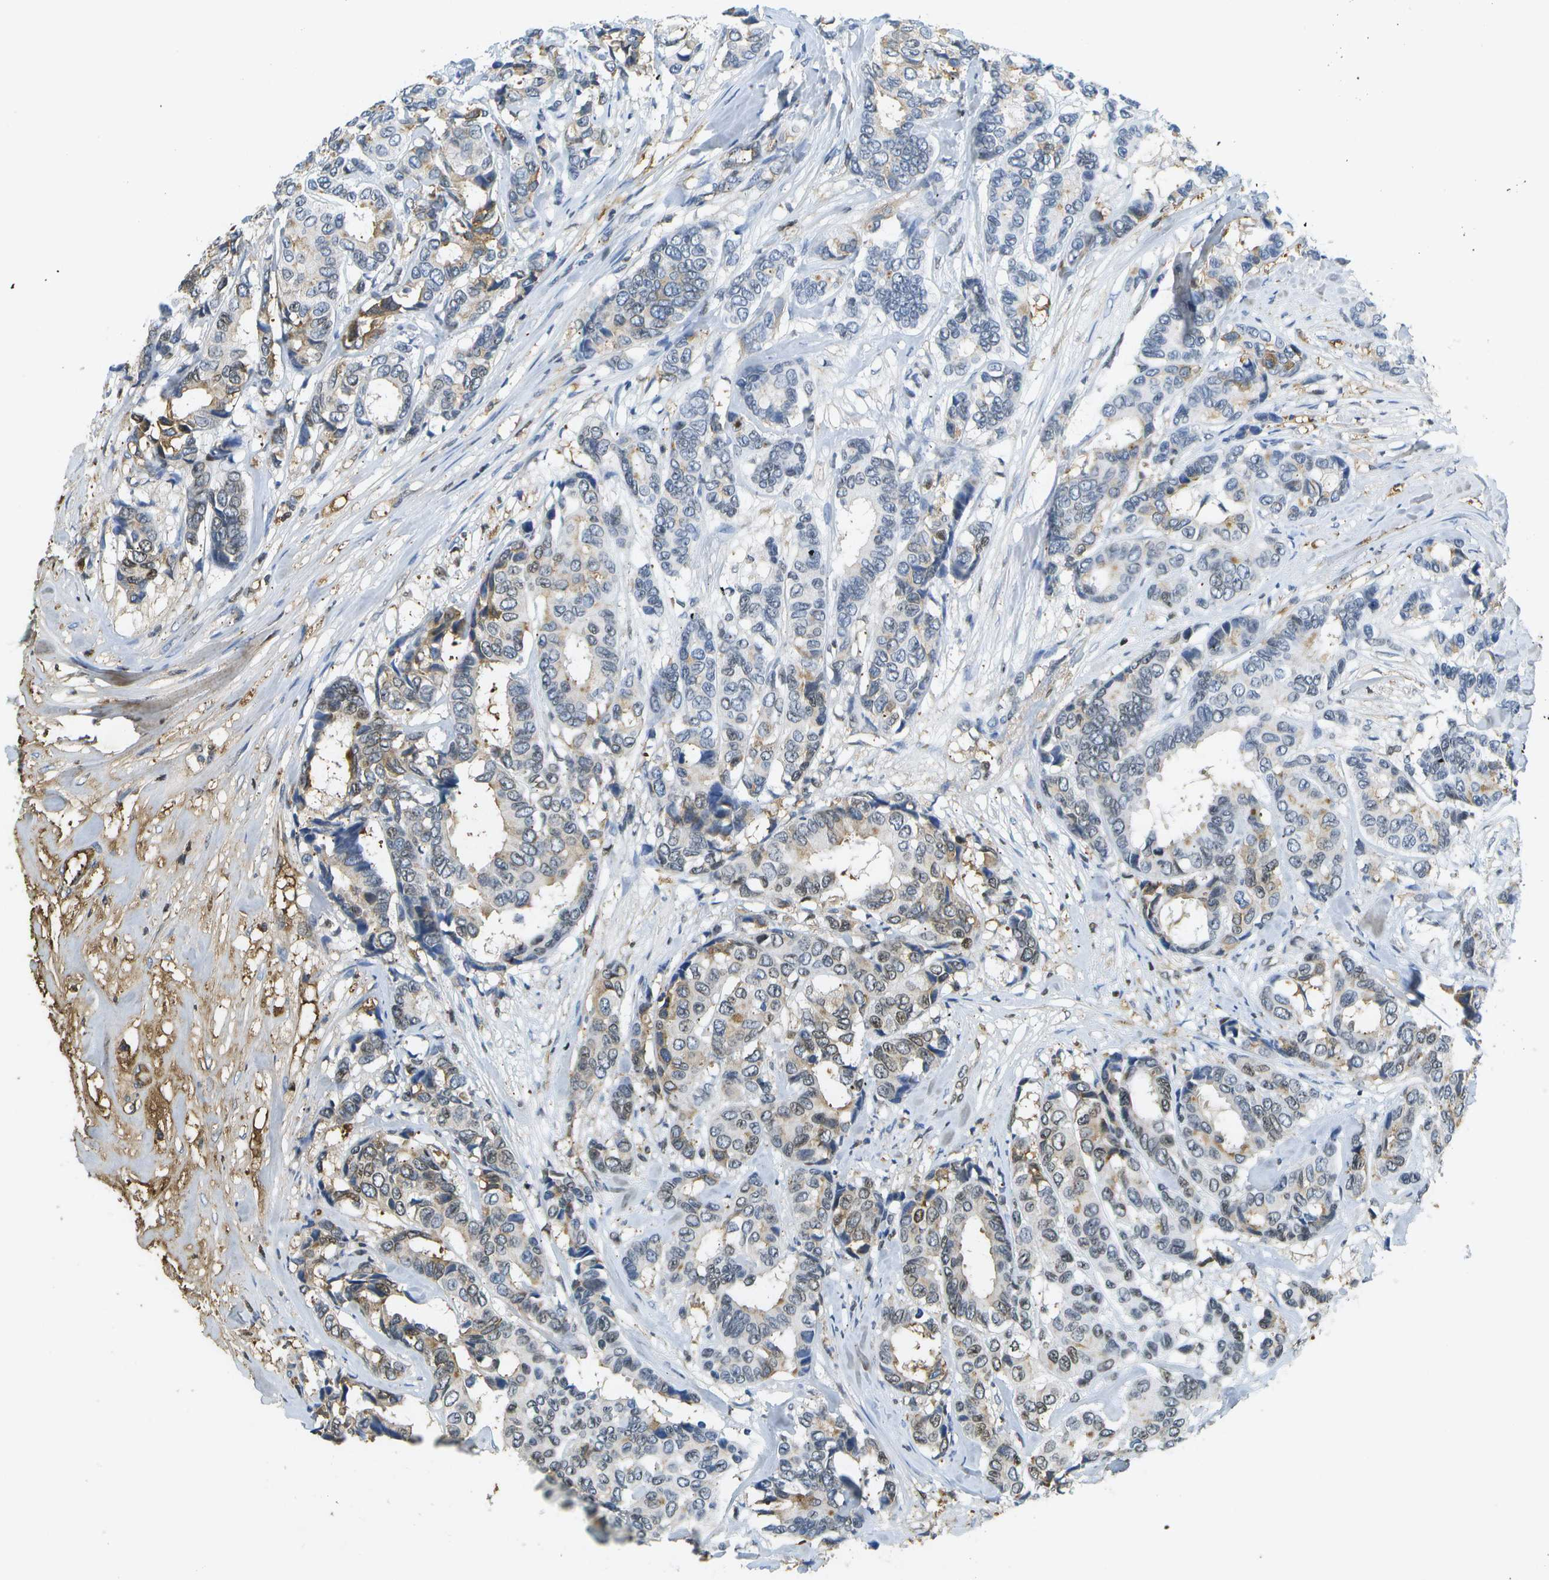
{"staining": {"intensity": "moderate", "quantity": "<25%", "location": "cytoplasmic/membranous,nuclear"}, "tissue": "breast cancer", "cell_type": "Tumor cells", "image_type": "cancer", "snomed": [{"axis": "morphology", "description": "Duct carcinoma"}, {"axis": "topography", "description": "Breast"}], "caption": "Tumor cells demonstrate low levels of moderate cytoplasmic/membranous and nuclear positivity in approximately <25% of cells in human breast cancer (infiltrating ductal carcinoma).", "gene": "SERPINA1", "patient": {"sex": "female", "age": 87}}